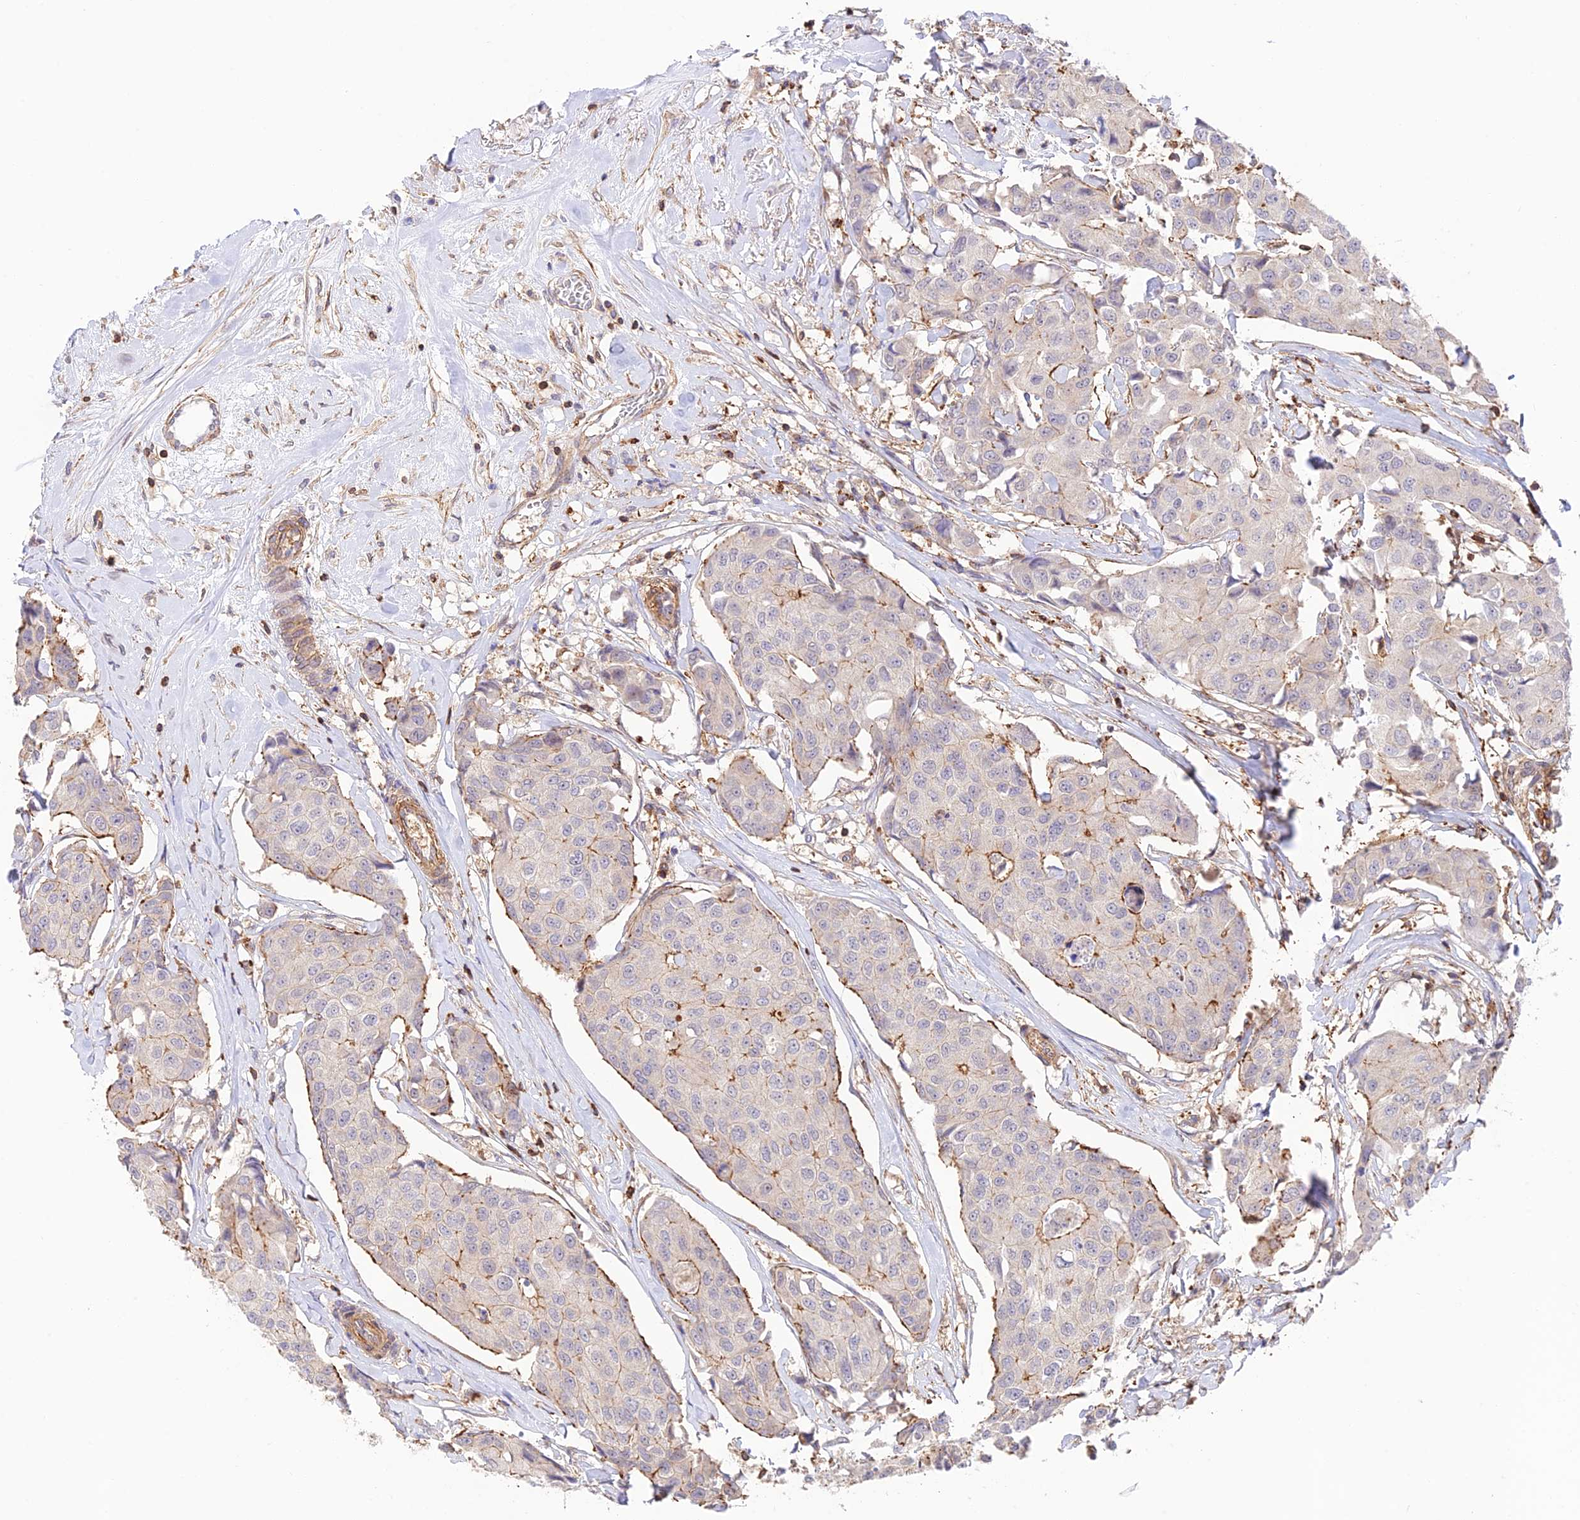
{"staining": {"intensity": "moderate", "quantity": "<25%", "location": "cytoplasmic/membranous"}, "tissue": "breast cancer", "cell_type": "Tumor cells", "image_type": "cancer", "snomed": [{"axis": "morphology", "description": "Duct carcinoma"}, {"axis": "topography", "description": "Breast"}], "caption": "Breast cancer stained for a protein displays moderate cytoplasmic/membranous positivity in tumor cells. The staining was performed using DAB, with brown indicating positive protein expression. Nuclei are stained blue with hematoxylin.", "gene": "DENND1C", "patient": {"sex": "female", "age": 80}}